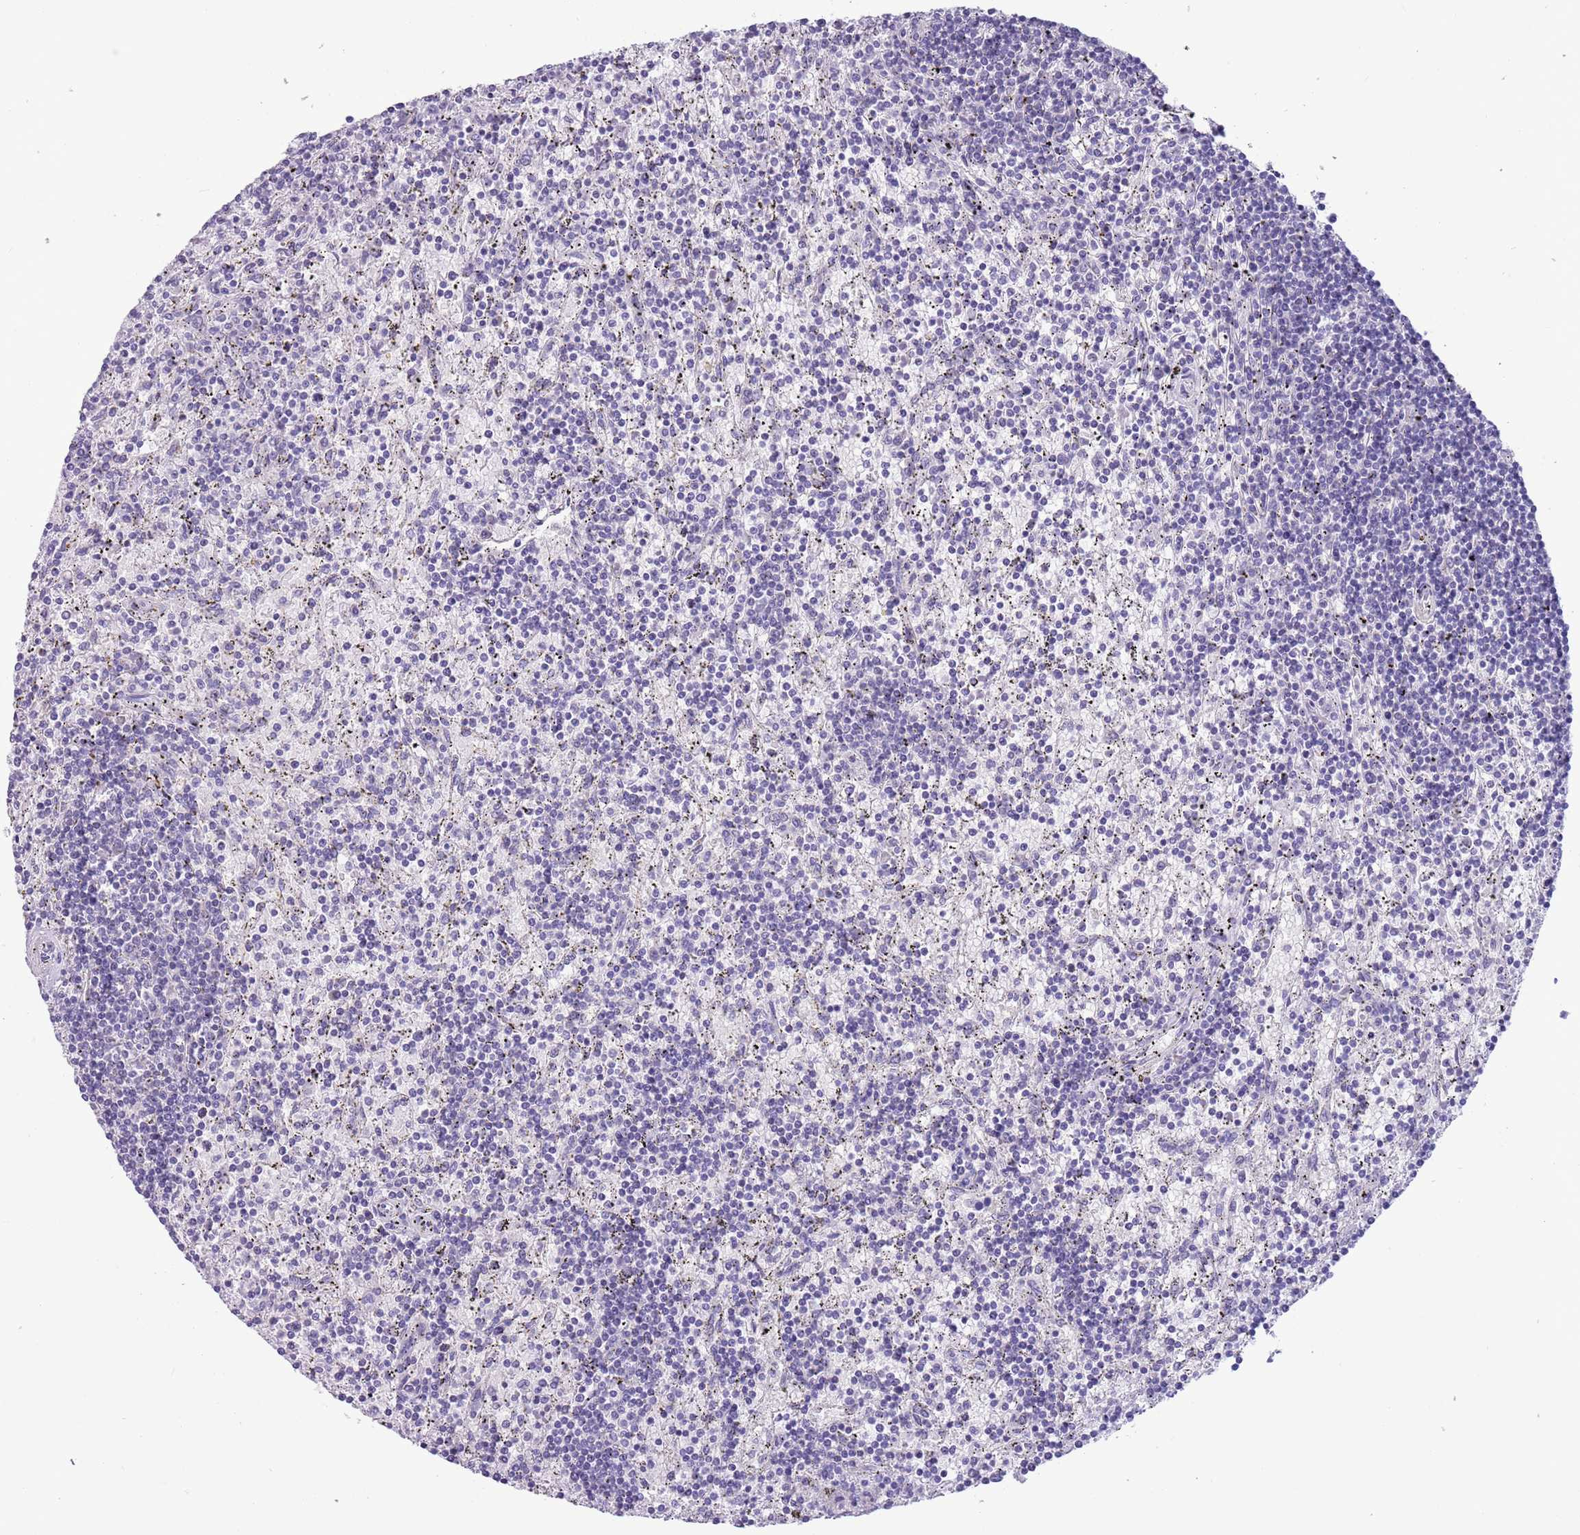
{"staining": {"intensity": "negative", "quantity": "none", "location": "none"}, "tissue": "lymphoma", "cell_type": "Tumor cells", "image_type": "cancer", "snomed": [{"axis": "morphology", "description": "Malignant lymphoma, non-Hodgkin's type, Low grade"}, {"axis": "topography", "description": "Spleen"}], "caption": "The photomicrograph exhibits no staining of tumor cells in lymphoma.", "gene": "PFKFB2", "patient": {"sex": "male", "age": 76}}